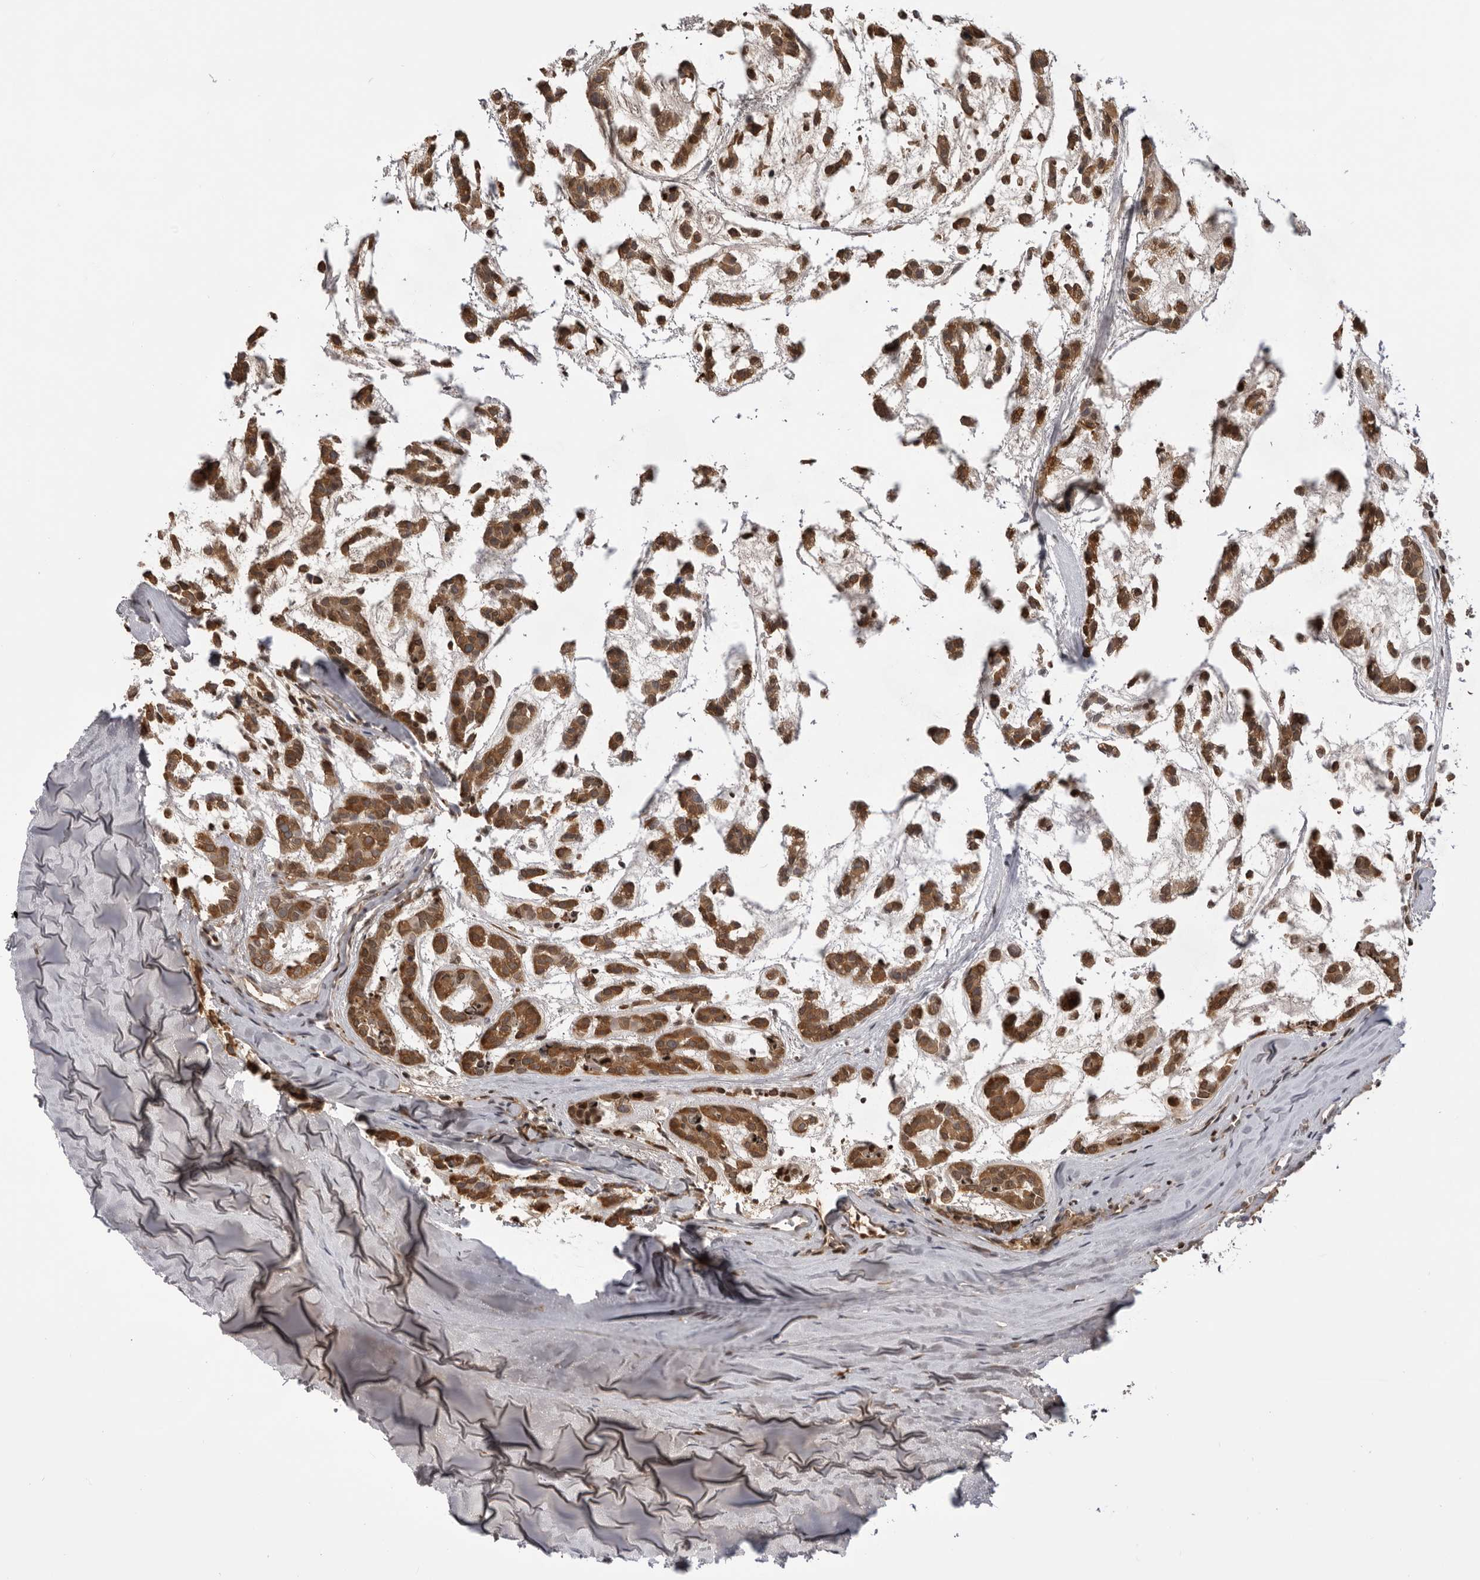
{"staining": {"intensity": "moderate", "quantity": ">75%", "location": "cytoplasmic/membranous"}, "tissue": "head and neck cancer", "cell_type": "Tumor cells", "image_type": "cancer", "snomed": [{"axis": "morphology", "description": "Adenocarcinoma, NOS"}, {"axis": "morphology", "description": "Adenoma, NOS"}, {"axis": "topography", "description": "Head-Neck"}], "caption": "Head and neck adenoma was stained to show a protein in brown. There is medium levels of moderate cytoplasmic/membranous expression in approximately >75% of tumor cells. (DAB (3,3'-diaminobenzidine) IHC, brown staining for protein, blue staining for nuclei).", "gene": "PLEKHF2", "patient": {"sex": "female", "age": 55}}